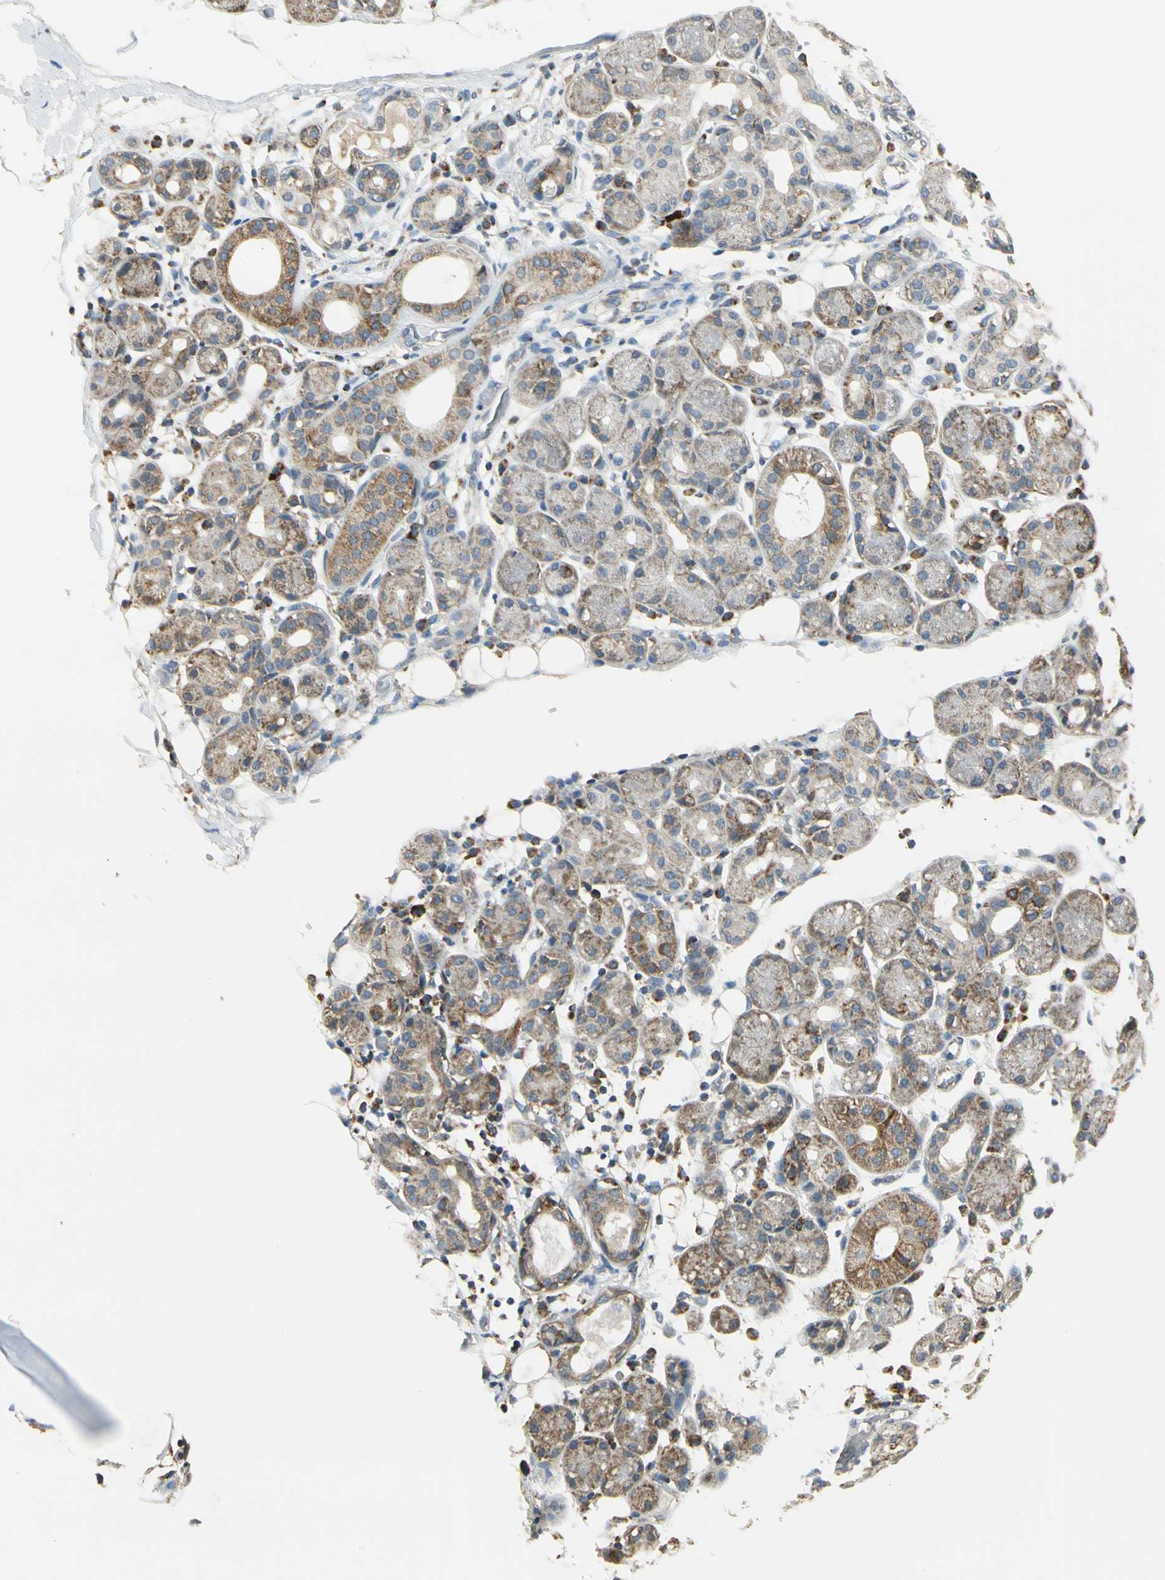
{"staining": {"intensity": "weak", "quantity": "<25%", "location": "cytoplasmic/membranous"}, "tissue": "salivary gland", "cell_type": "Glandular cells", "image_type": "normal", "snomed": [{"axis": "morphology", "description": "Normal tissue, NOS"}, {"axis": "topography", "description": "Salivary gland"}, {"axis": "topography", "description": "Peripheral nerve tissue"}], "caption": "DAB immunohistochemical staining of unremarkable salivary gland exhibits no significant expression in glandular cells.", "gene": "EPHB3", "patient": {"sex": "male", "age": 62}}